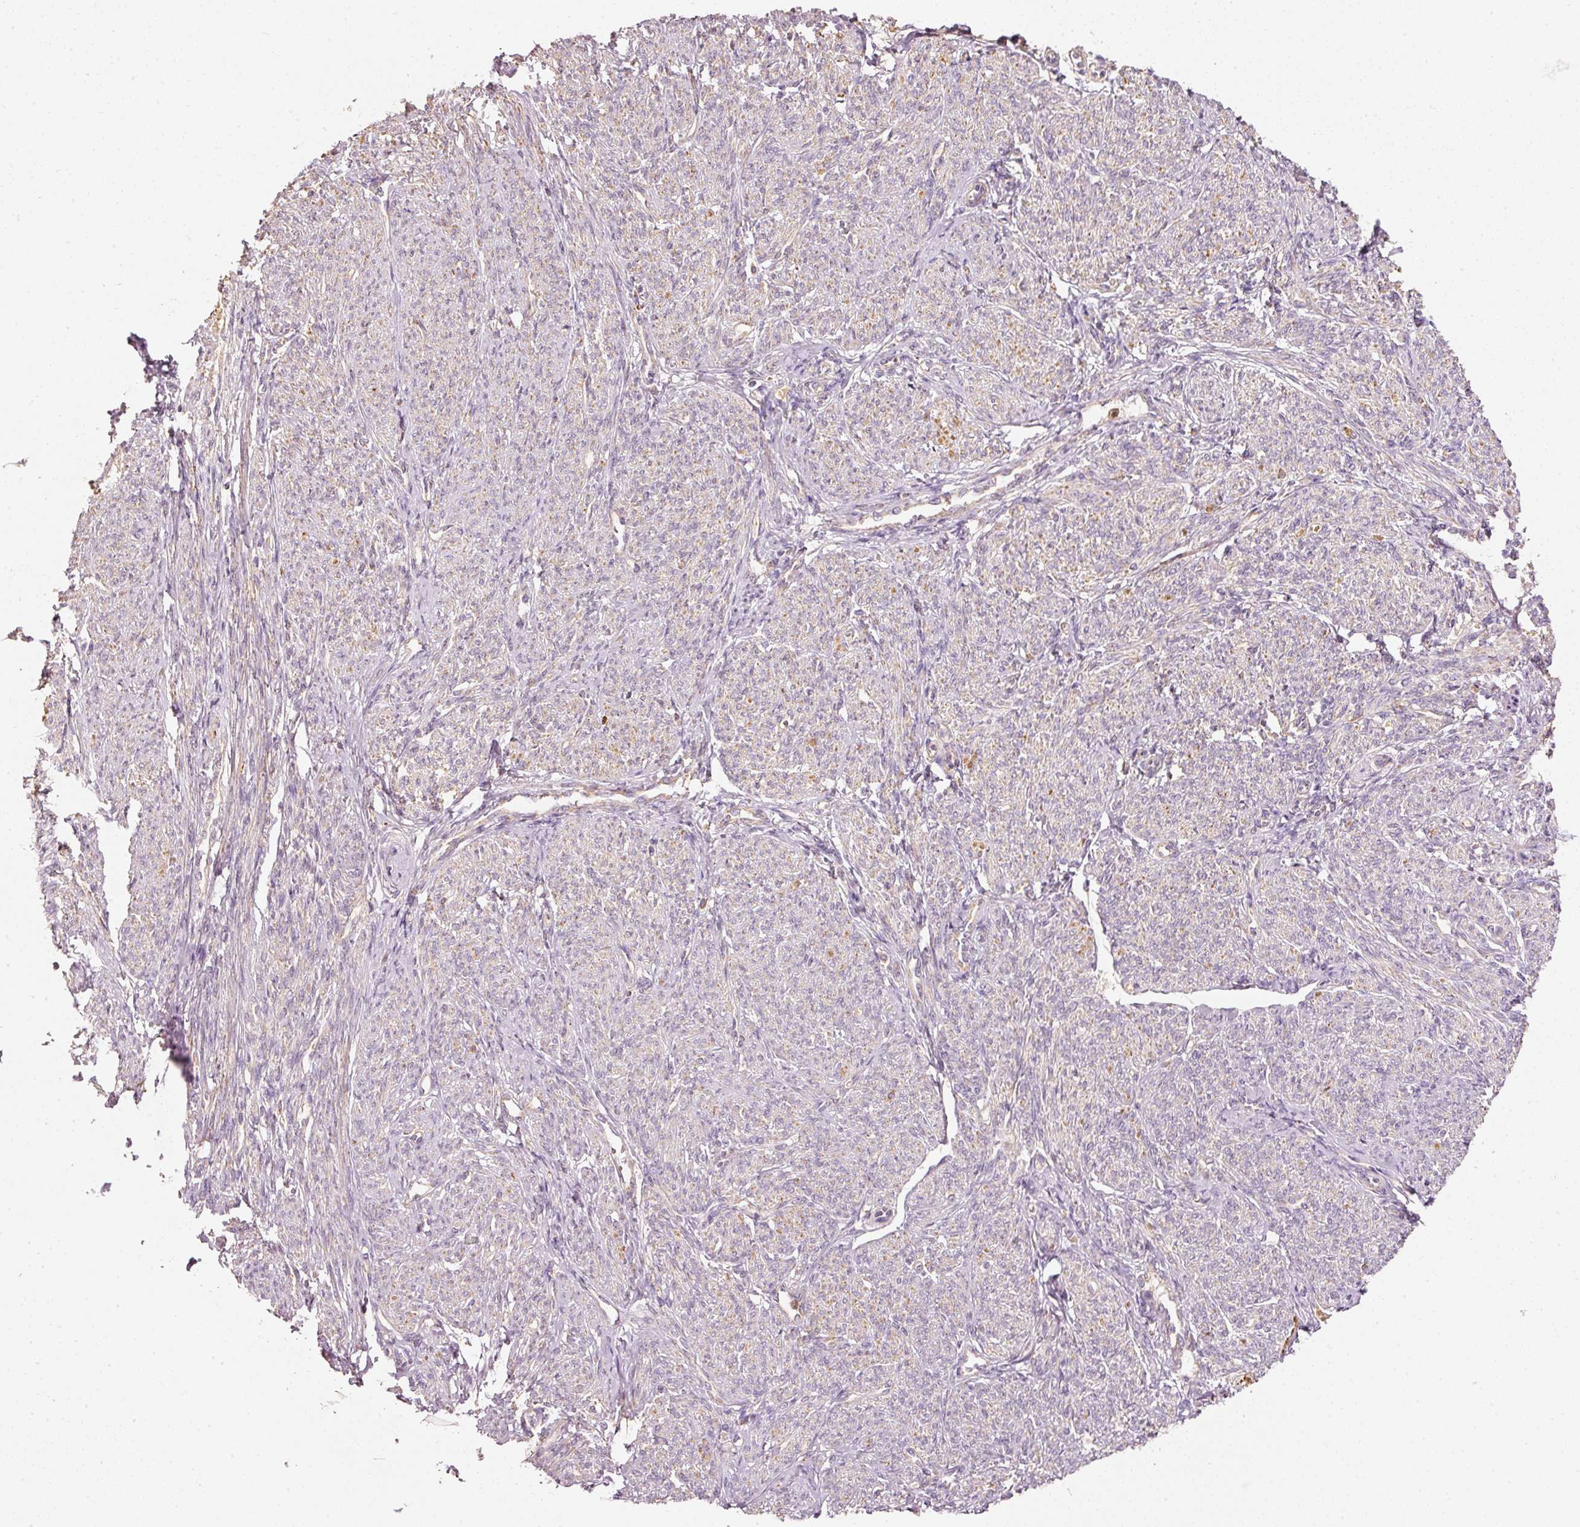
{"staining": {"intensity": "moderate", "quantity": "25%-75%", "location": "cytoplasmic/membranous"}, "tissue": "smooth muscle", "cell_type": "Smooth muscle cells", "image_type": "normal", "snomed": [{"axis": "morphology", "description": "Normal tissue, NOS"}, {"axis": "topography", "description": "Smooth muscle"}], "caption": "Smooth muscle was stained to show a protein in brown. There is medium levels of moderate cytoplasmic/membranous staining in approximately 25%-75% of smooth muscle cells. The staining was performed using DAB (3,3'-diaminobenzidine), with brown indicating positive protein expression. Nuclei are stained blue with hematoxylin.", "gene": "PSENEN", "patient": {"sex": "female", "age": 65}}